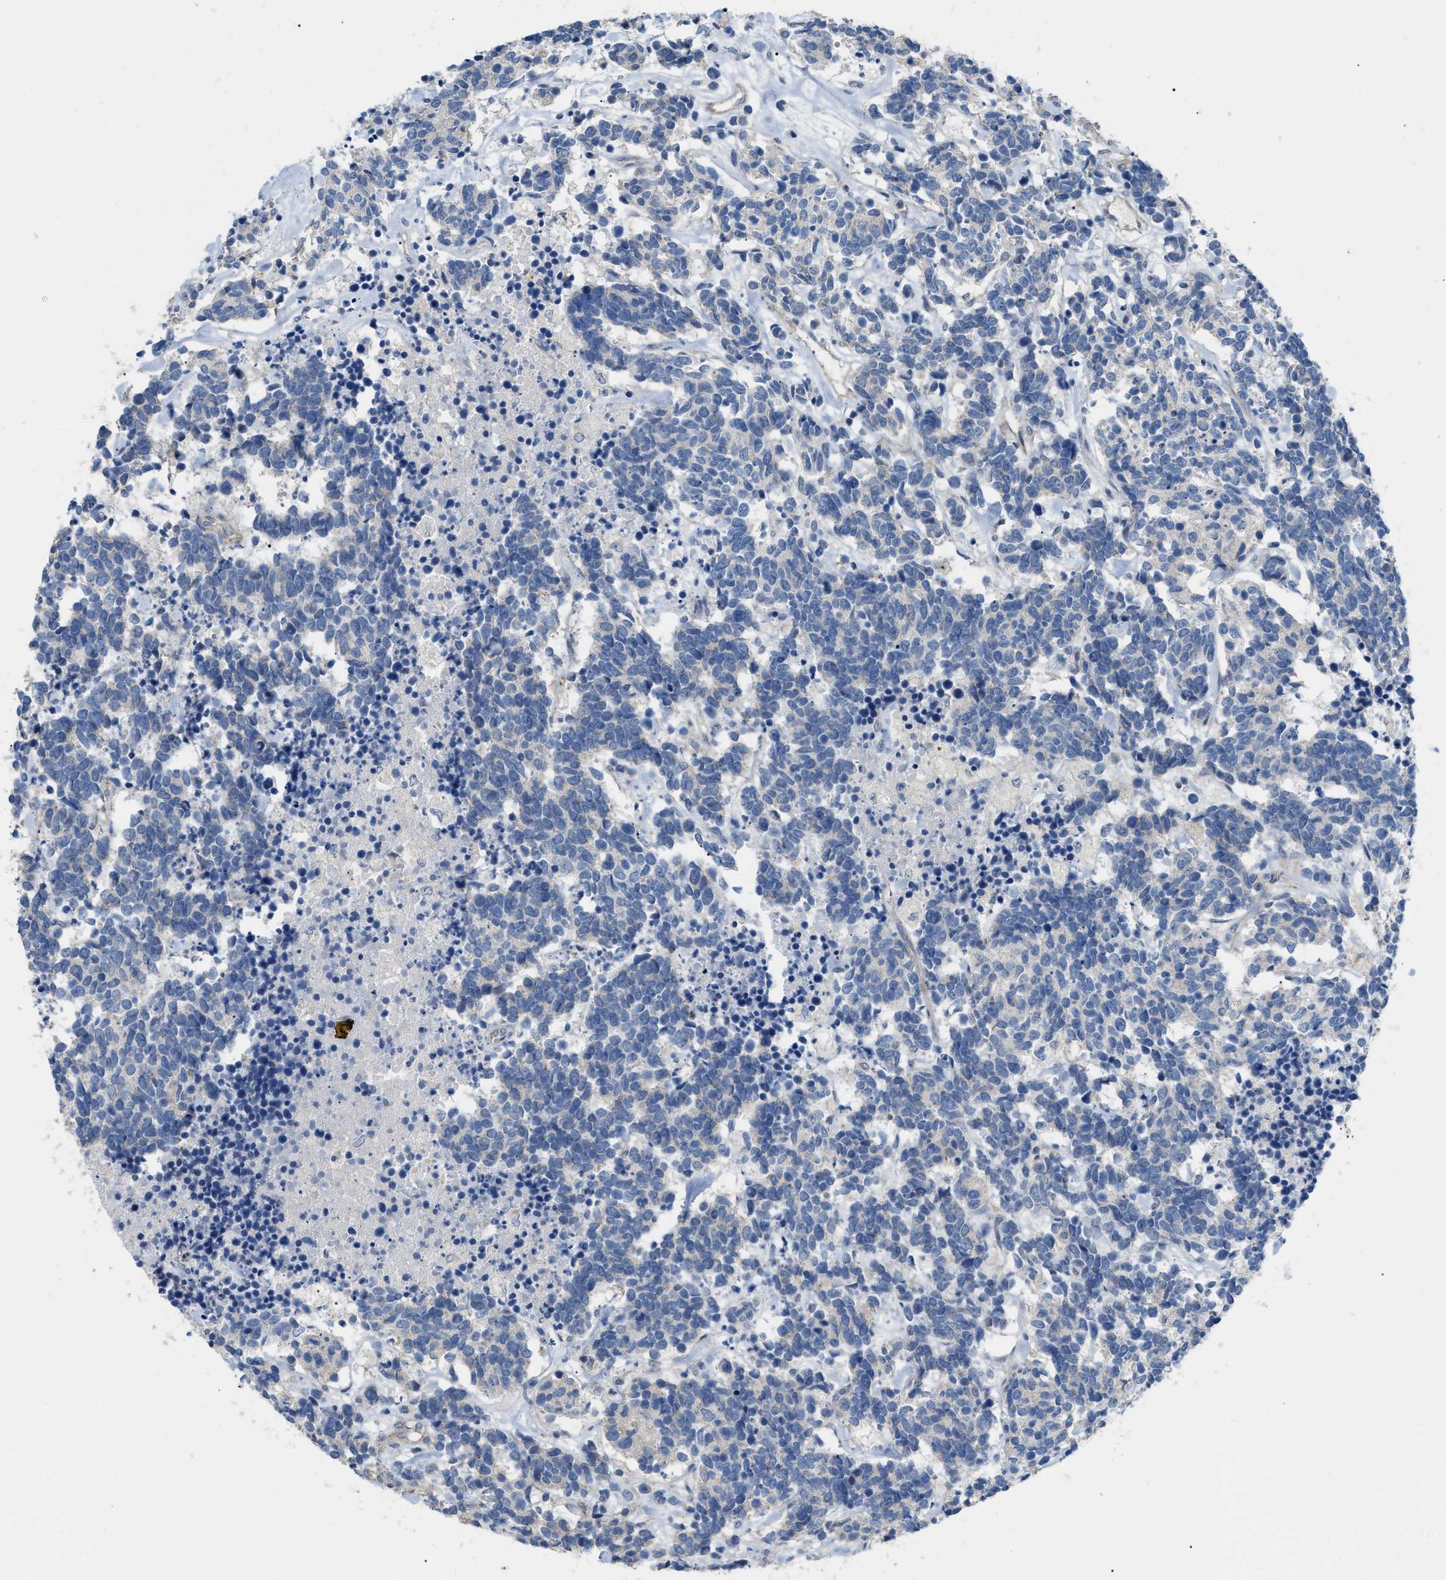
{"staining": {"intensity": "negative", "quantity": "none", "location": "none"}, "tissue": "carcinoid", "cell_type": "Tumor cells", "image_type": "cancer", "snomed": [{"axis": "morphology", "description": "Carcinoma, NOS"}, {"axis": "morphology", "description": "Carcinoid, malignant, NOS"}, {"axis": "topography", "description": "Urinary bladder"}], "caption": "IHC histopathology image of carcinoid stained for a protein (brown), which displays no staining in tumor cells.", "gene": "DHX58", "patient": {"sex": "male", "age": 57}}